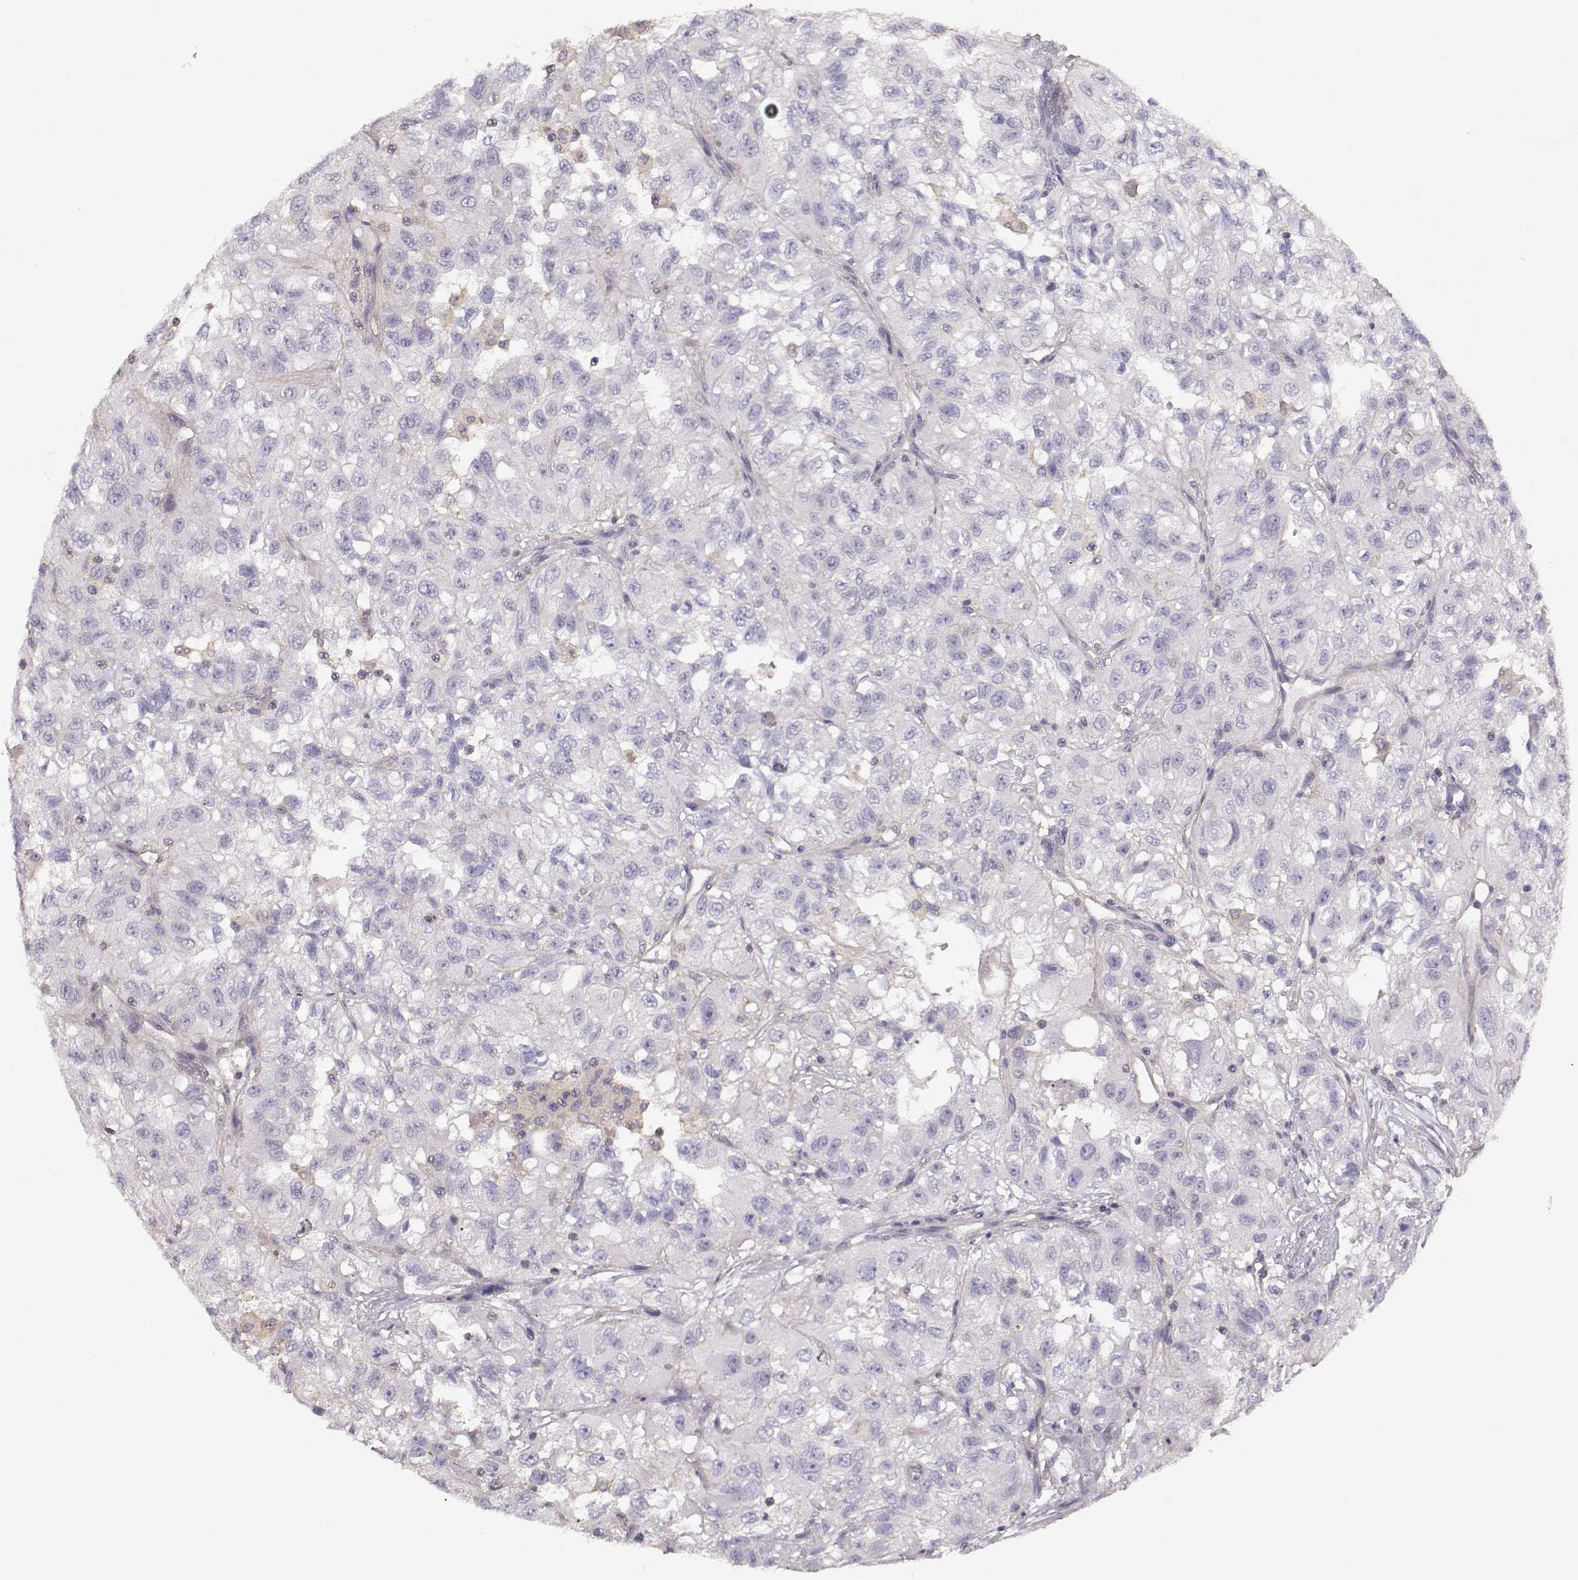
{"staining": {"intensity": "negative", "quantity": "none", "location": "none"}, "tissue": "renal cancer", "cell_type": "Tumor cells", "image_type": "cancer", "snomed": [{"axis": "morphology", "description": "Adenocarcinoma, NOS"}, {"axis": "topography", "description": "Kidney"}], "caption": "IHC histopathology image of neoplastic tissue: renal cancer (adenocarcinoma) stained with DAB reveals no significant protein staining in tumor cells.", "gene": "DAPL1", "patient": {"sex": "male", "age": 64}}